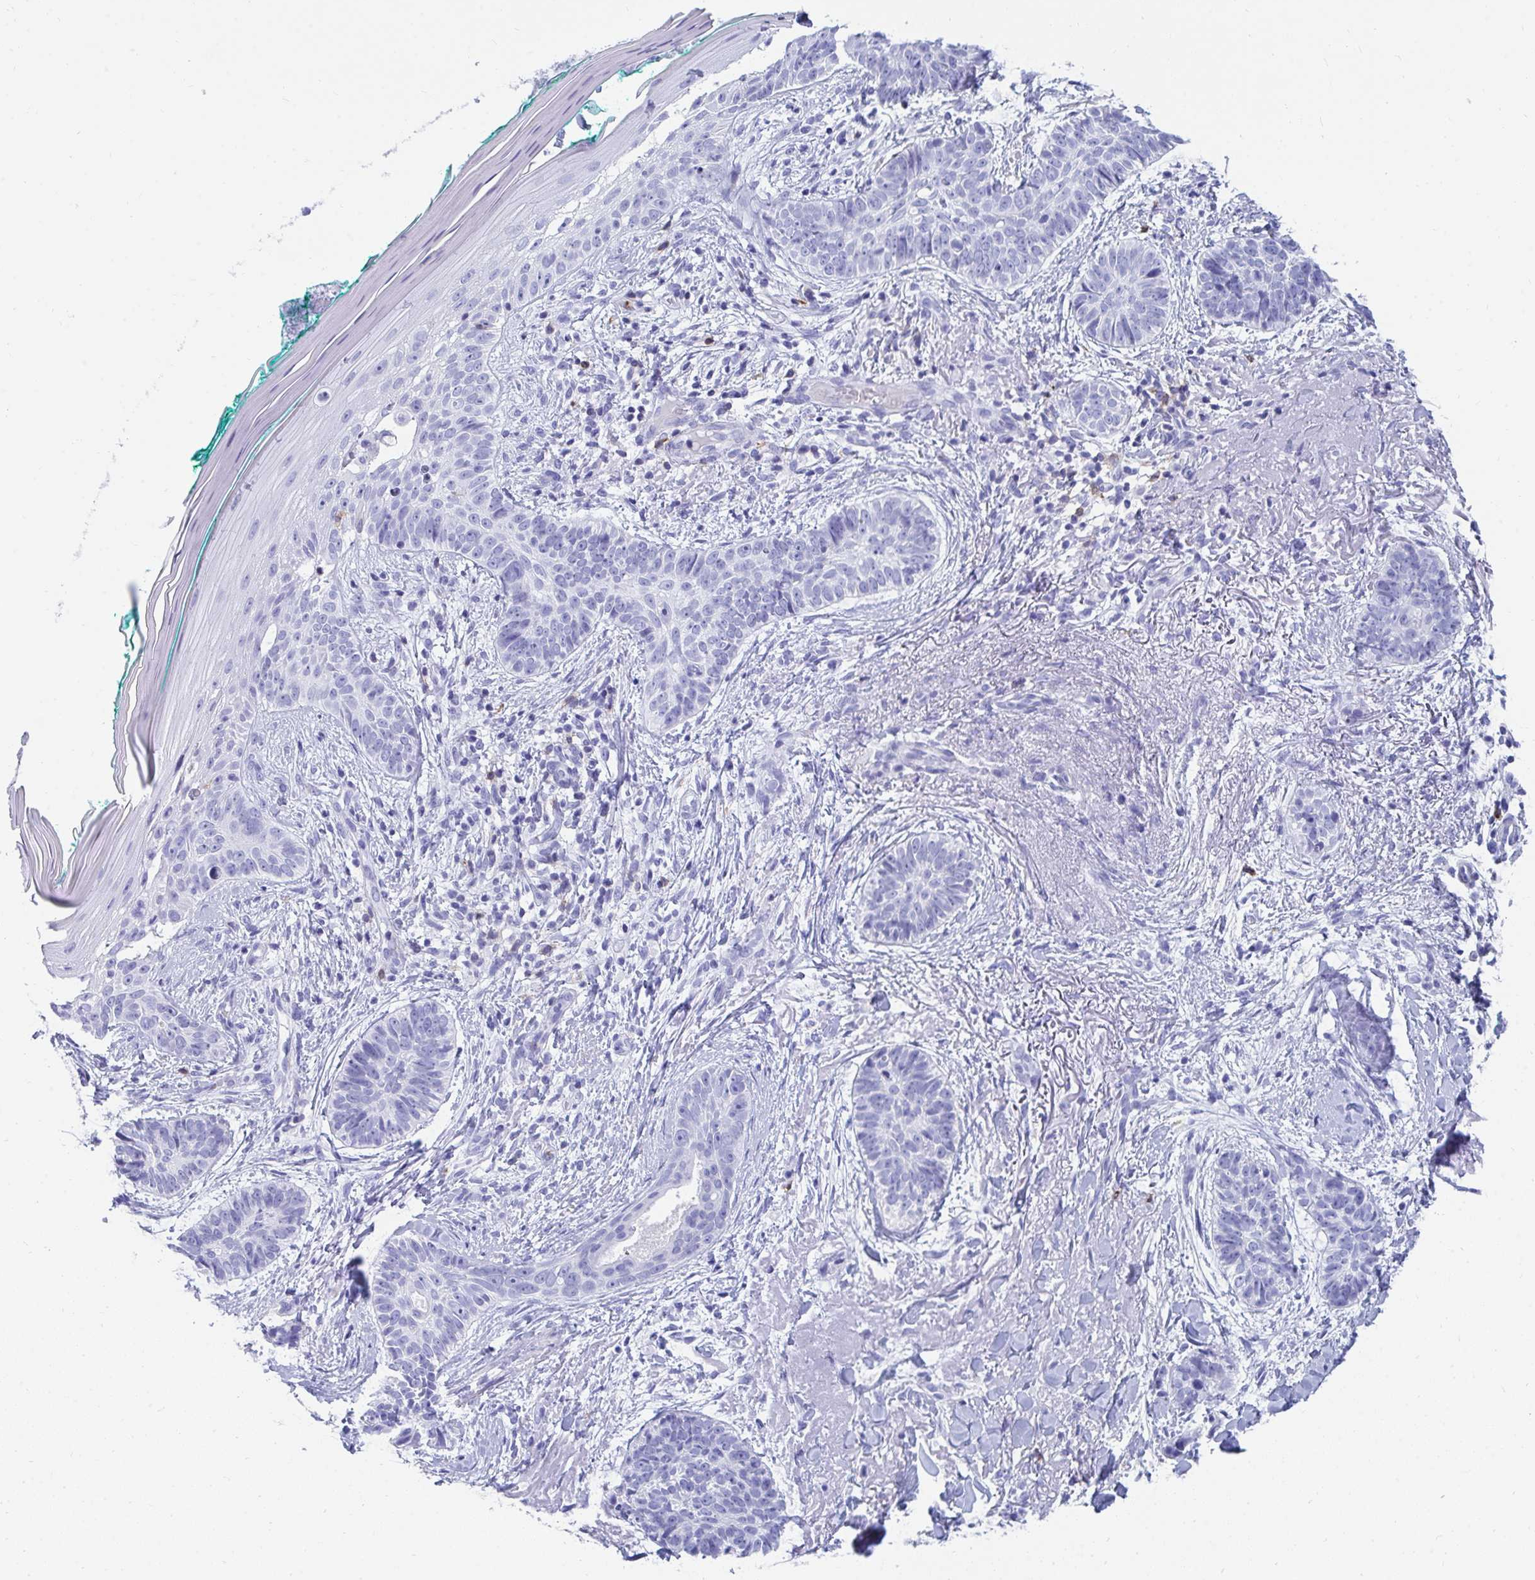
{"staining": {"intensity": "negative", "quantity": "none", "location": "none"}, "tissue": "skin cancer", "cell_type": "Tumor cells", "image_type": "cancer", "snomed": [{"axis": "morphology", "description": "Basal cell carcinoma"}, {"axis": "topography", "description": "Skin"}, {"axis": "topography", "description": "Skin of face"}, {"axis": "topography", "description": "Skin of nose"}], "caption": "A histopathology image of skin basal cell carcinoma stained for a protein demonstrates no brown staining in tumor cells.", "gene": "CD7", "patient": {"sex": "female", "age": 86}}